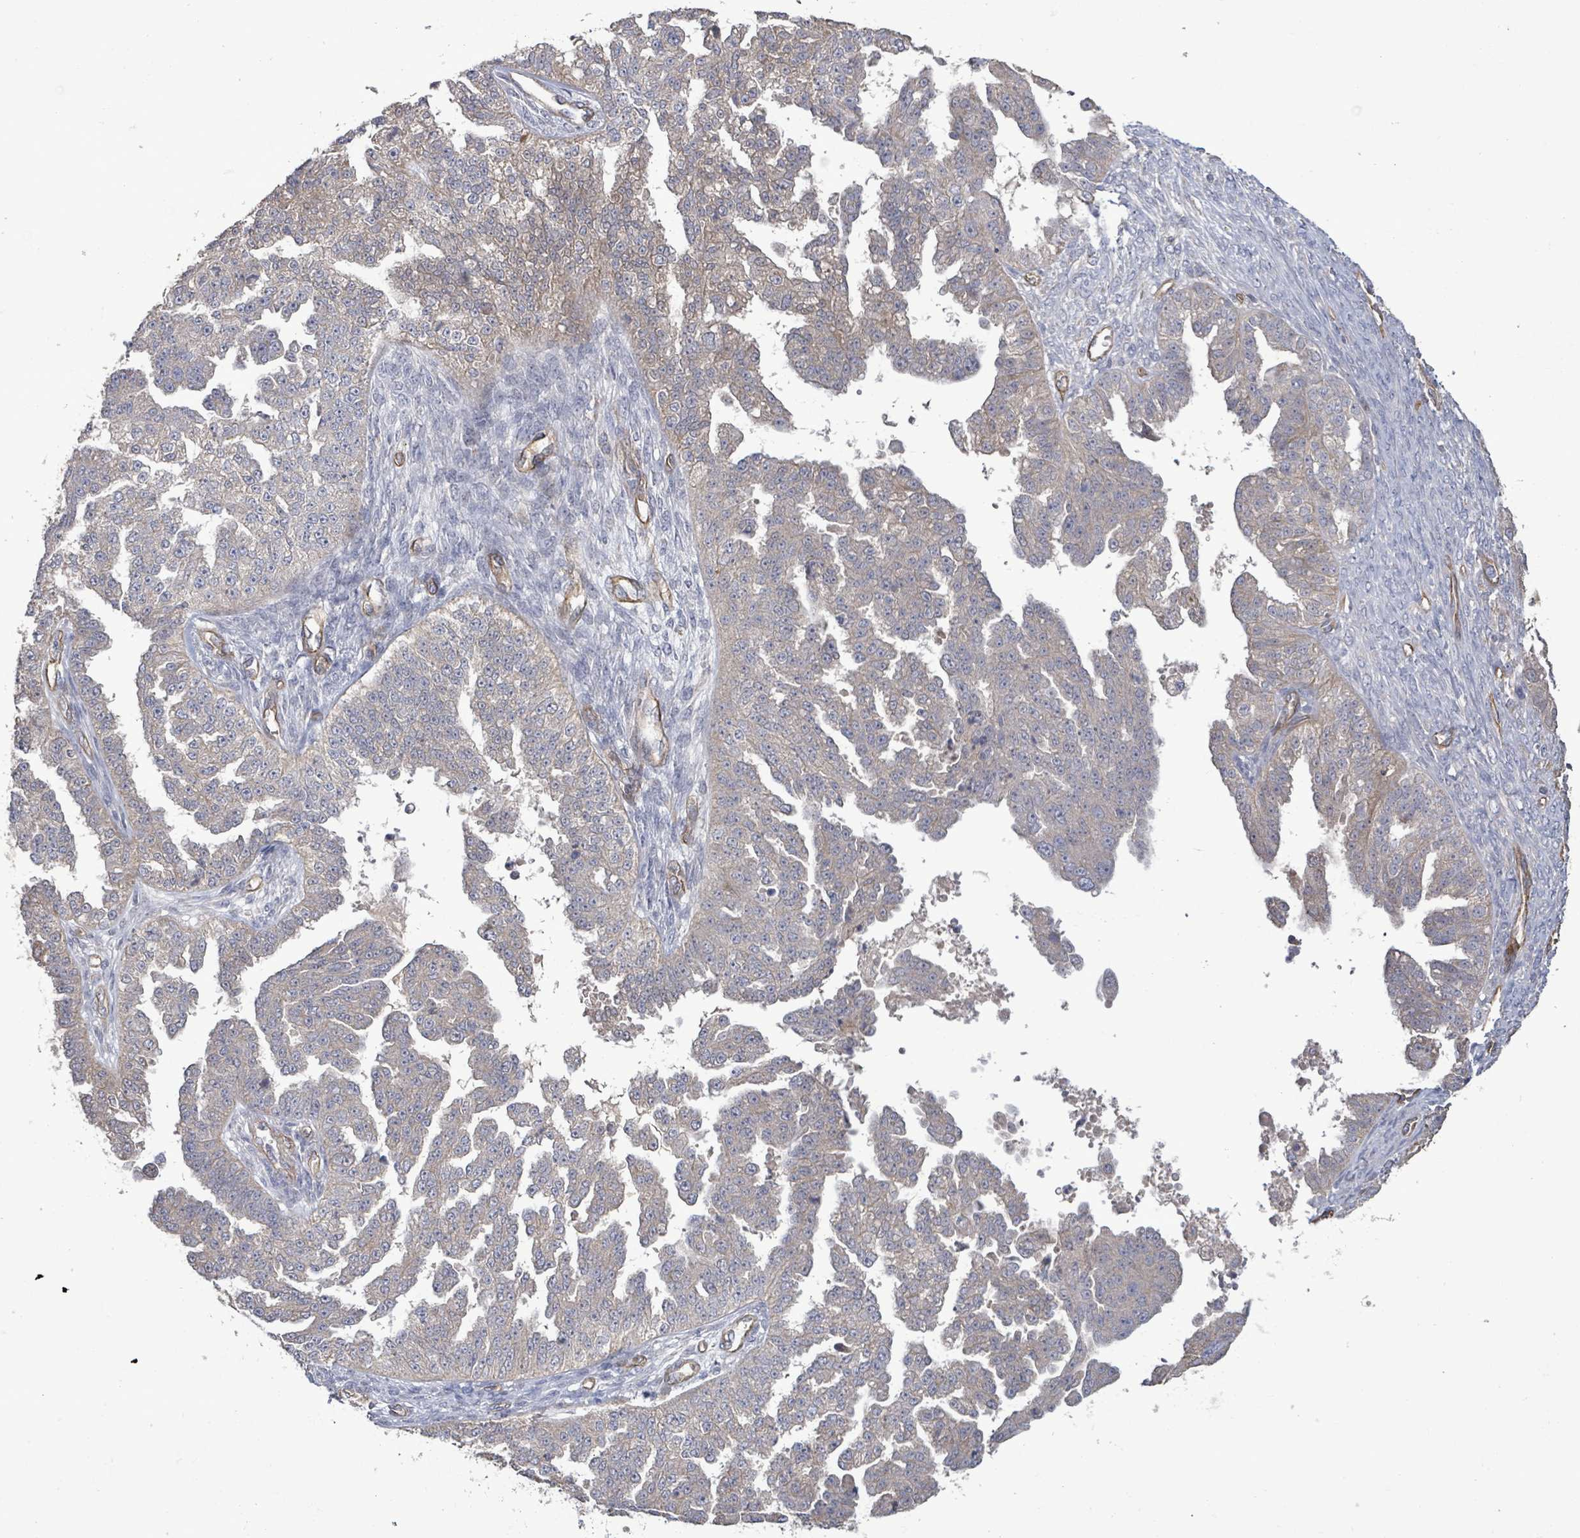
{"staining": {"intensity": "negative", "quantity": "none", "location": "none"}, "tissue": "ovarian cancer", "cell_type": "Tumor cells", "image_type": "cancer", "snomed": [{"axis": "morphology", "description": "Cystadenocarcinoma, serous, NOS"}, {"axis": "topography", "description": "Ovary"}], "caption": "High magnification brightfield microscopy of ovarian cancer (serous cystadenocarcinoma) stained with DAB (3,3'-diaminobenzidine) (brown) and counterstained with hematoxylin (blue): tumor cells show no significant expression.", "gene": "KANK3", "patient": {"sex": "female", "age": 58}}